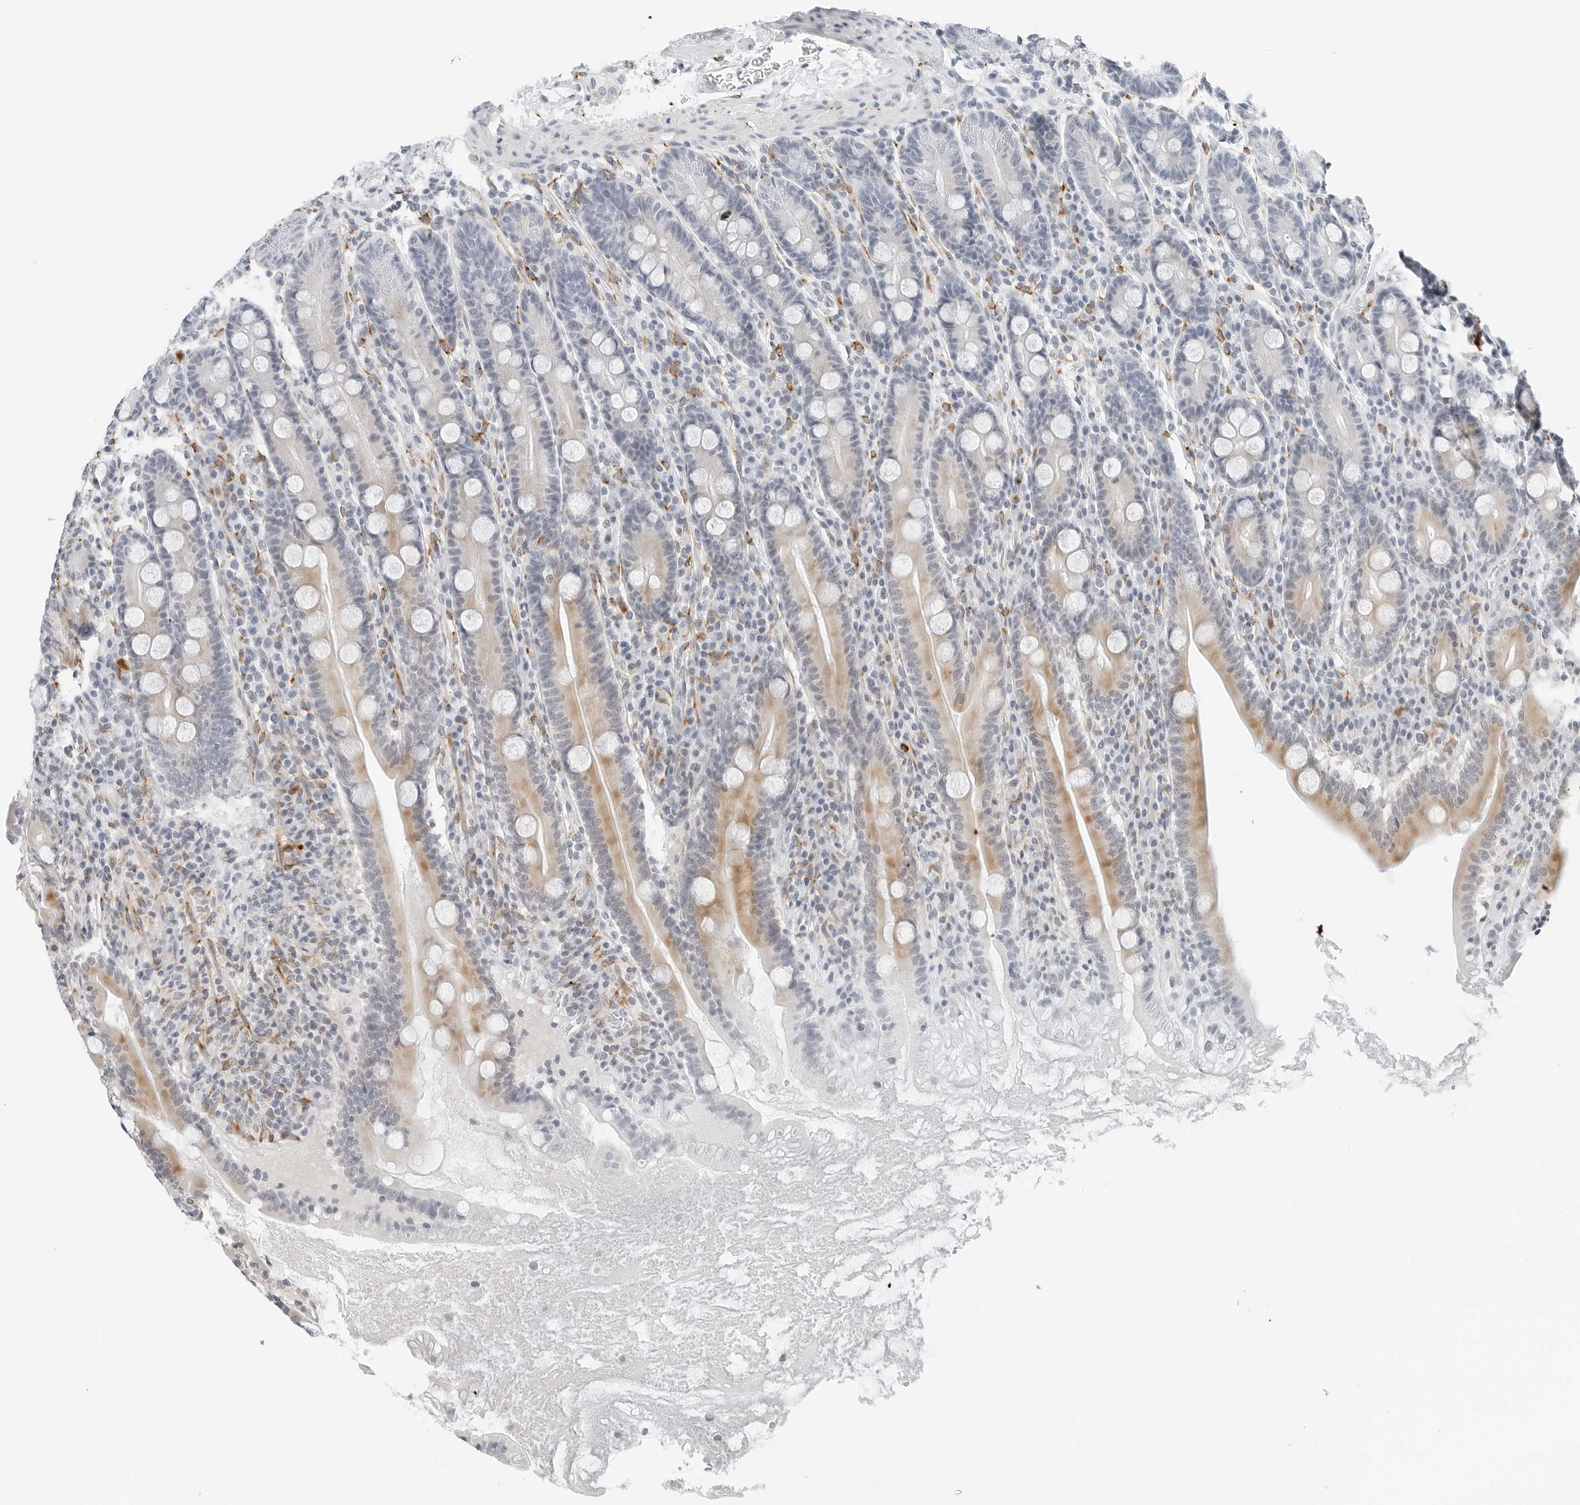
{"staining": {"intensity": "moderate", "quantity": "25%-75%", "location": "cytoplasmic/membranous"}, "tissue": "duodenum", "cell_type": "Glandular cells", "image_type": "normal", "snomed": [{"axis": "morphology", "description": "Normal tissue, NOS"}, {"axis": "topography", "description": "Duodenum"}], "caption": "Benign duodenum was stained to show a protein in brown. There is medium levels of moderate cytoplasmic/membranous expression in about 25%-75% of glandular cells. (Brightfield microscopy of DAB IHC at high magnification).", "gene": "P4HA2", "patient": {"sex": "male", "age": 35}}